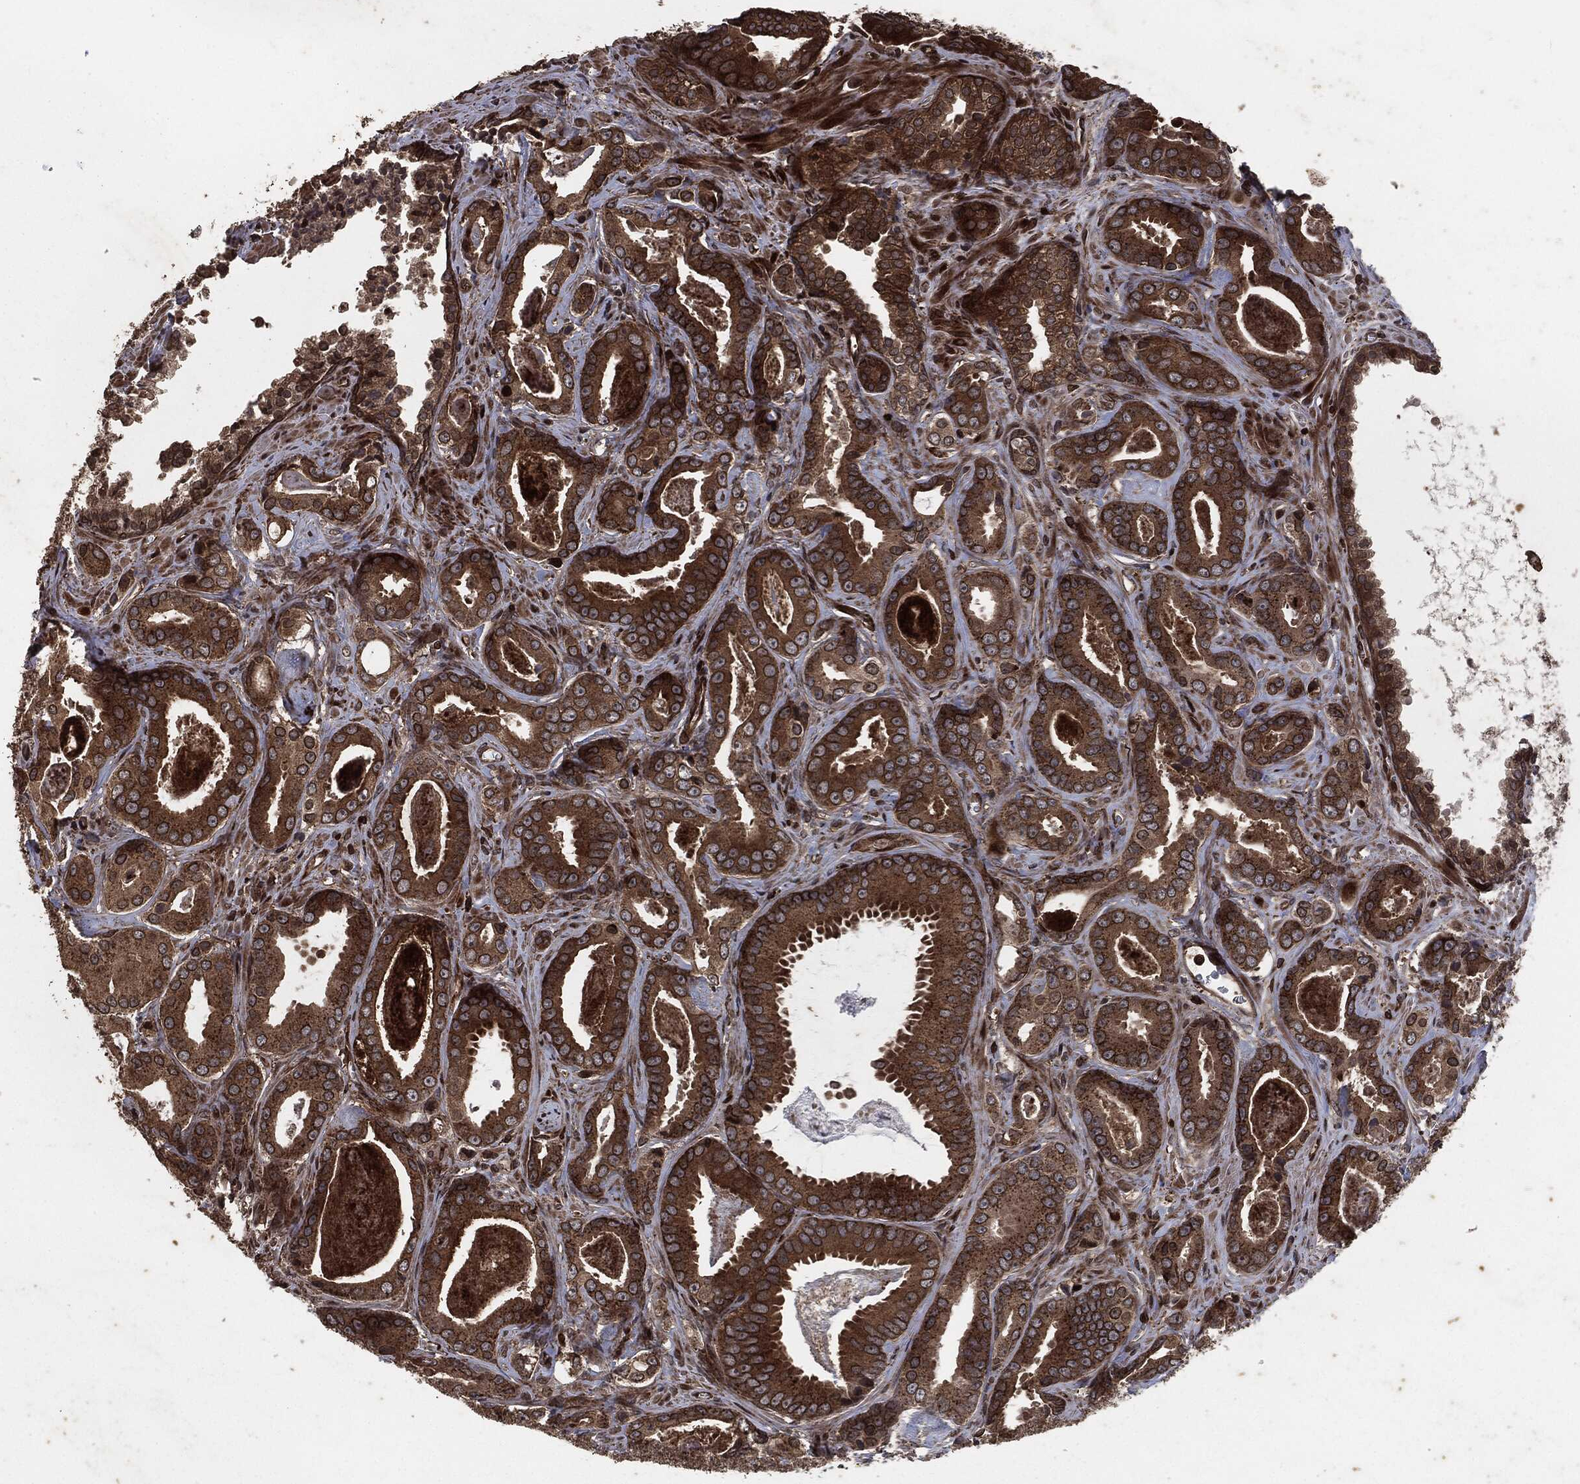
{"staining": {"intensity": "moderate", "quantity": ">75%", "location": "cytoplasmic/membranous"}, "tissue": "prostate cancer", "cell_type": "Tumor cells", "image_type": "cancer", "snomed": [{"axis": "morphology", "description": "Adenocarcinoma, NOS"}, {"axis": "topography", "description": "Prostate"}], "caption": "IHC photomicrograph of human adenocarcinoma (prostate) stained for a protein (brown), which reveals medium levels of moderate cytoplasmic/membranous positivity in about >75% of tumor cells.", "gene": "IFIT1", "patient": {"sex": "male", "age": 61}}